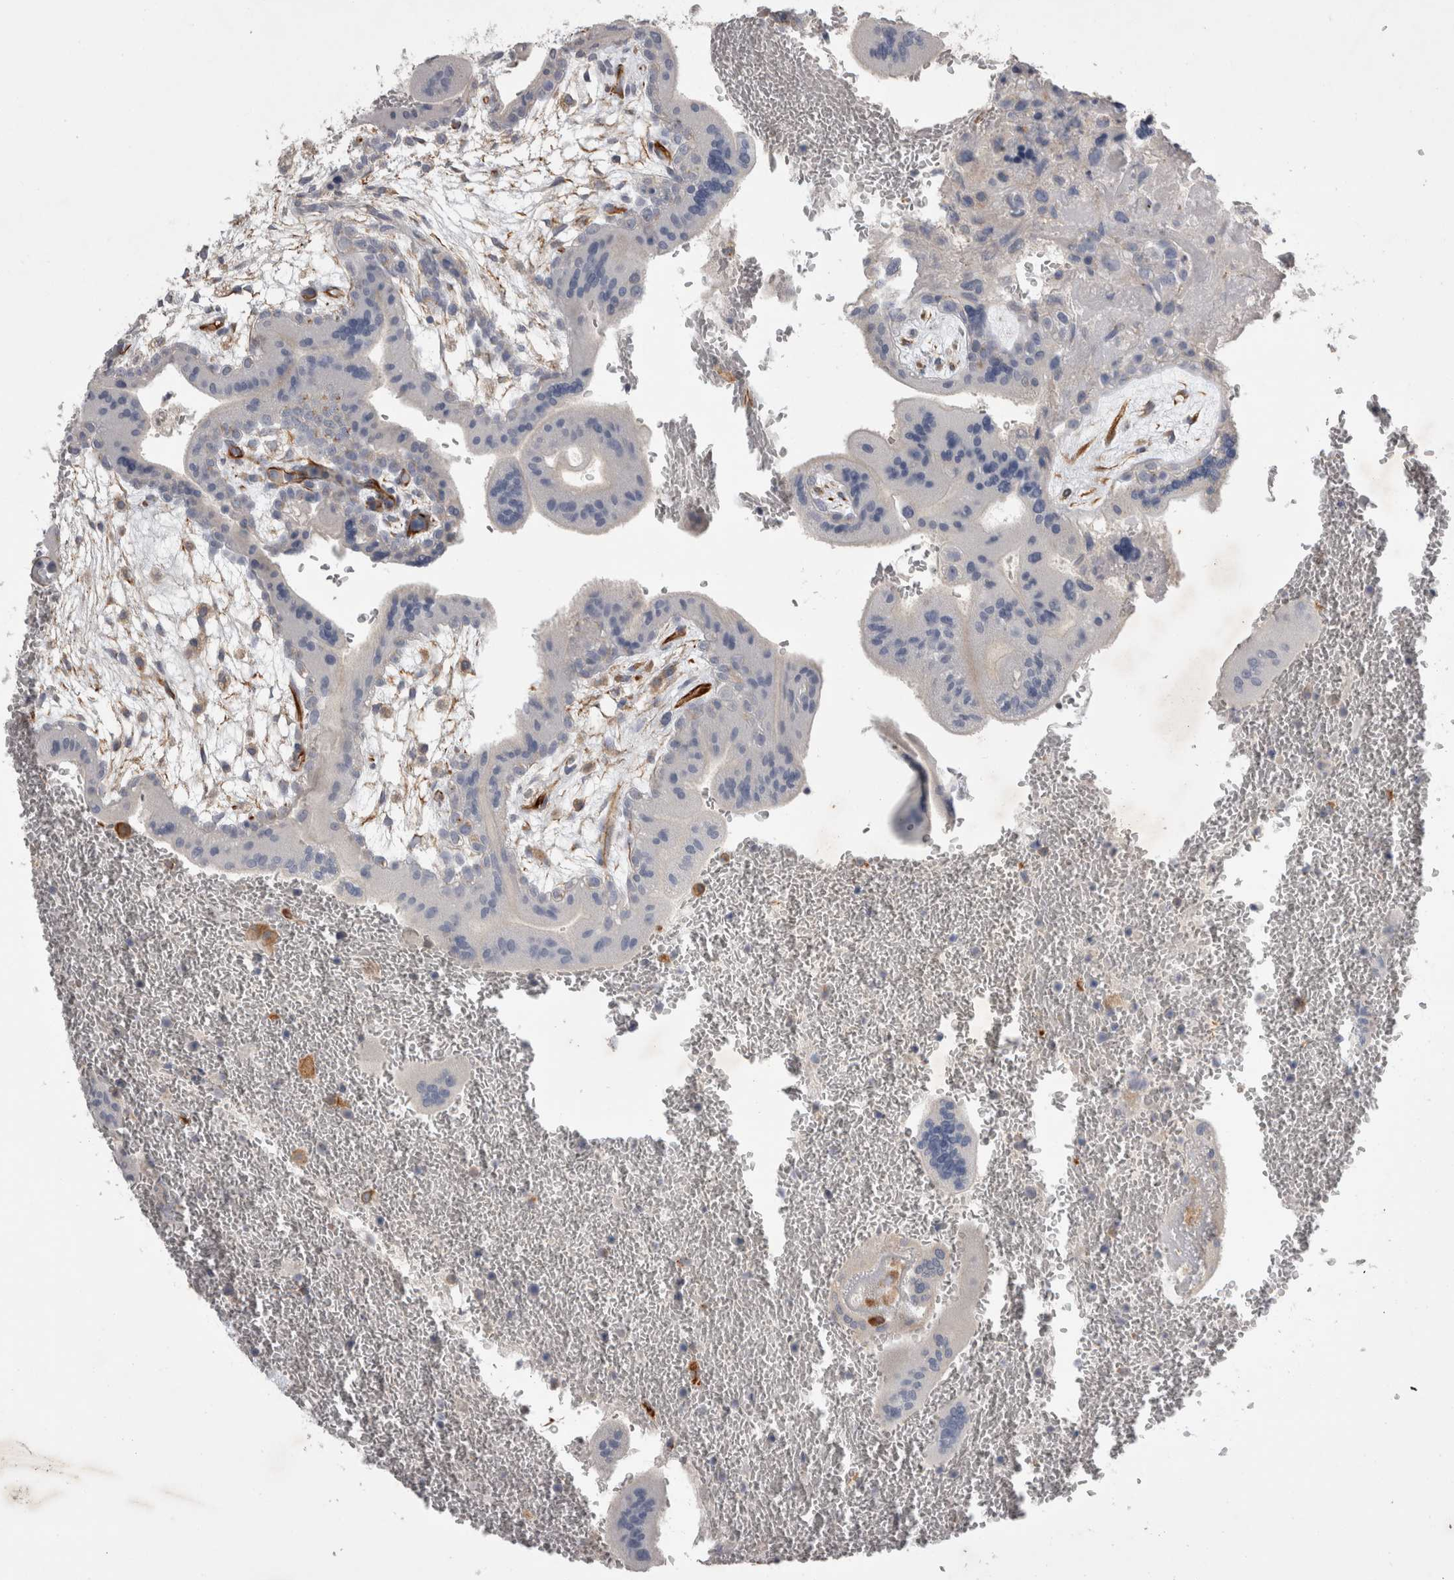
{"staining": {"intensity": "negative", "quantity": "none", "location": "none"}, "tissue": "placenta", "cell_type": "Trophoblastic cells", "image_type": "normal", "snomed": [{"axis": "morphology", "description": "Normal tissue, NOS"}, {"axis": "topography", "description": "Placenta"}], "caption": "The photomicrograph shows no significant expression in trophoblastic cells of placenta. The staining was performed using DAB (3,3'-diaminobenzidine) to visualize the protein expression in brown, while the nuclei were stained in blue with hematoxylin (Magnification: 20x).", "gene": "STRADB", "patient": {"sex": "female", "age": 35}}